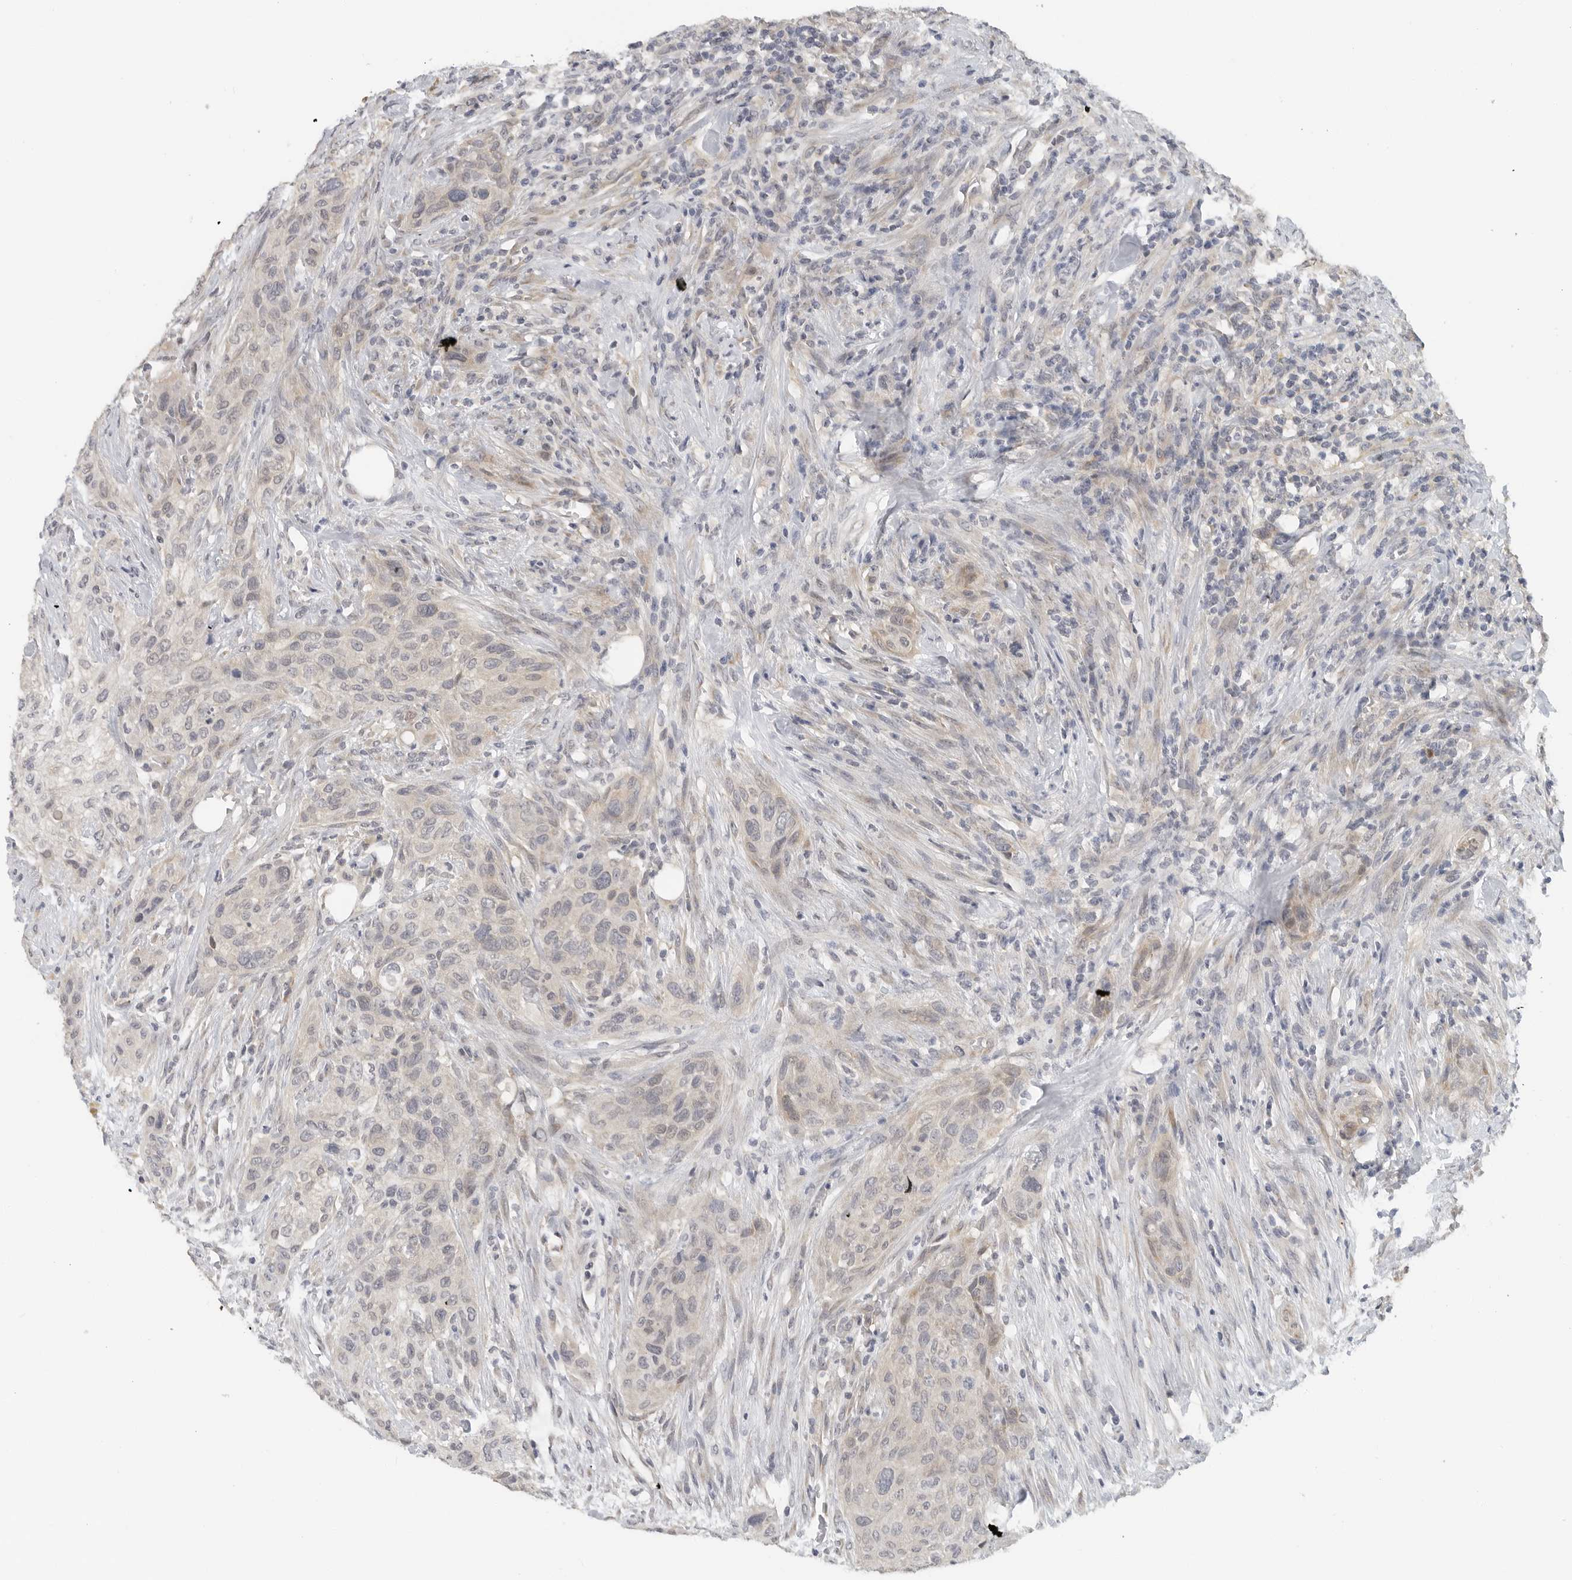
{"staining": {"intensity": "weak", "quantity": "25%-75%", "location": "nuclear"}, "tissue": "urothelial cancer", "cell_type": "Tumor cells", "image_type": "cancer", "snomed": [{"axis": "morphology", "description": "Urothelial carcinoma, High grade"}, {"axis": "topography", "description": "Urinary bladder"}], "caption": "Urothelial cancer stained with immunohistochemistry (IHC) reveals weak nuclear expression in about 25%-75% of tumor cells. (IHC, brightfield microscopy, high magnification).", "gene": "IL12RB2", "patient": {"sex": "male", "age": 35}}